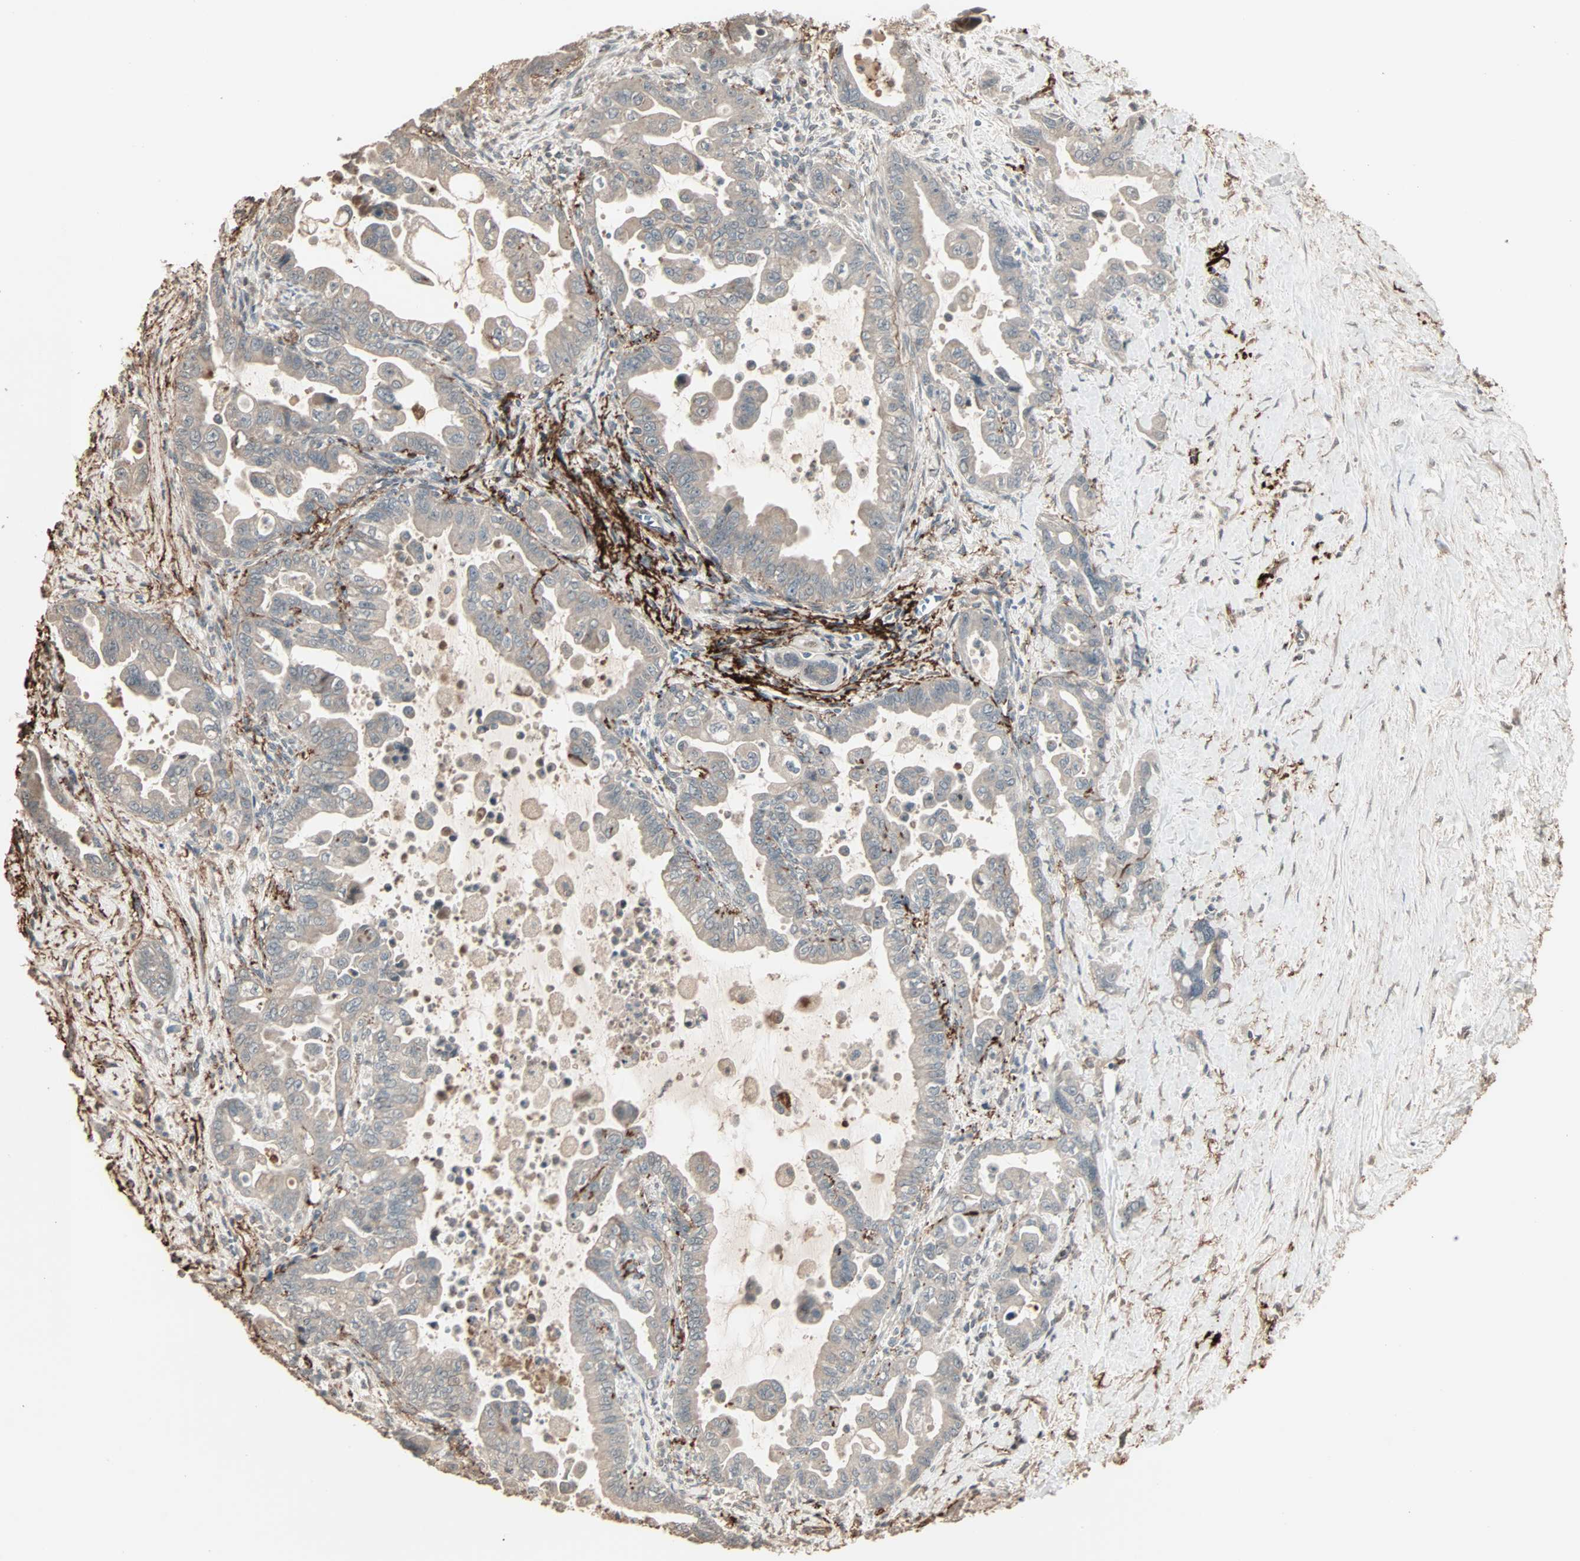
{"staining": {"intensity": "weak", "quantity": "25%-75%", "location": "cytoplasmic/membranous"}, "tissue": "pancreatic cancer", "cell_type": "Tumor cells", "image_type": "cancer", "snomed": [{"axis": "morphology", "description": "Adenocarcinoma, NOS"}, {"axis": "topography", "description": "Pancreas"}], "caption": "Human pancreatic adenocarcinoma stained with a protein marker exhibits weak staining in tumor cells.", "gene": "CALCRL", "patient": {"sex": "male", "age": 70}}